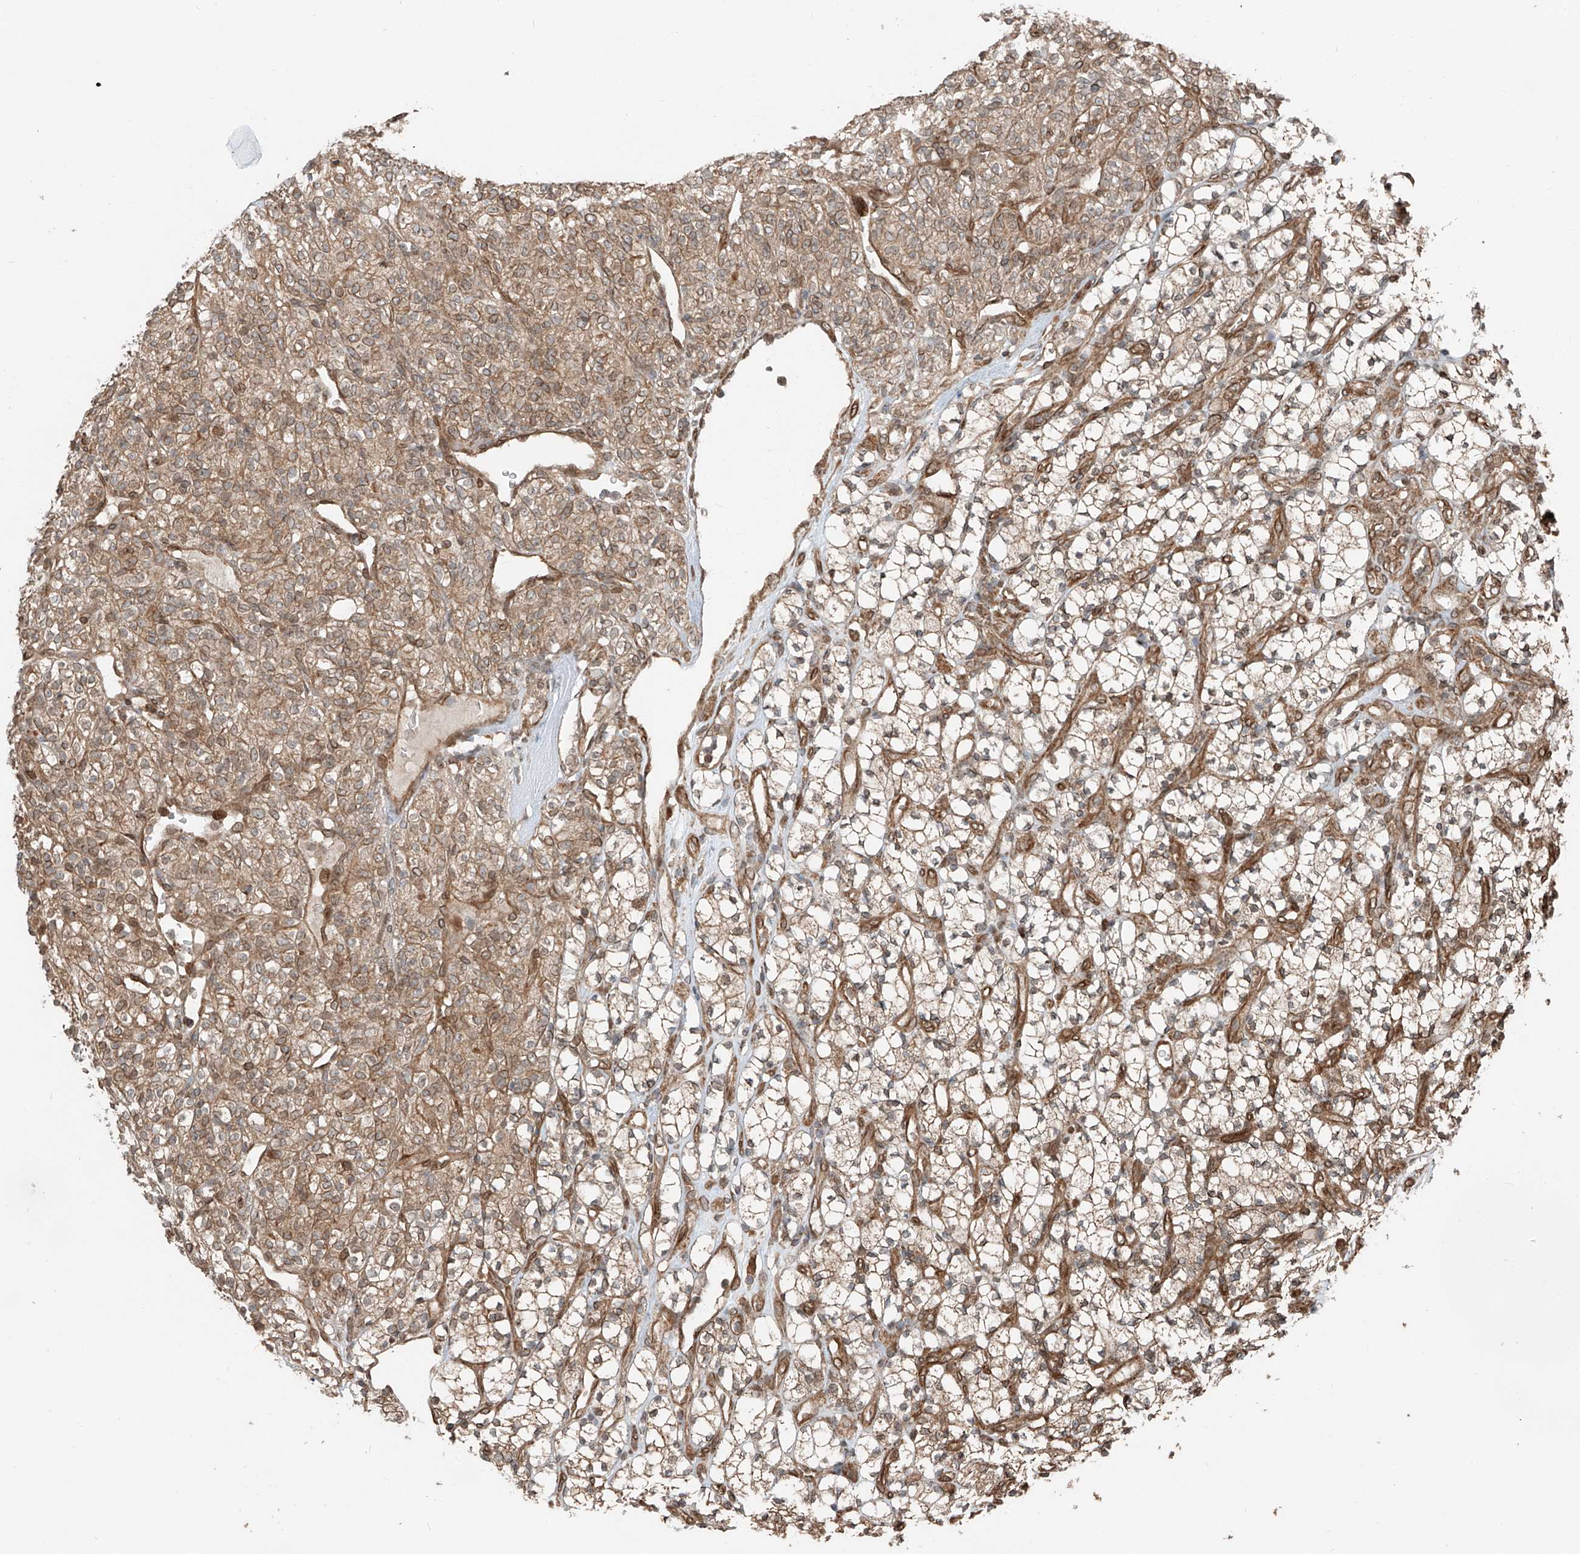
{"staining": {"intensity": "moderate", "quantity": ">75%", "location": "cytoplasmic/membranous"}, "tissue": "renal cancer", "cell_type": "Tumor cells", "image_type": "cancer", "snomed": [{"axis": "morphology", "description": "Adenocarcinoma, NOS"}, {"axis": "topography", "description": "Kidney"}], "caption": "High-power microscopy captured an immunohistochemistry (IHC) image of renal cancer, revealing moderate cytoplasmic/membranous staining in approximately >75% of tumor cells.", "gene": "CEP162", "patient": {"sex": "male", "age": 77}}